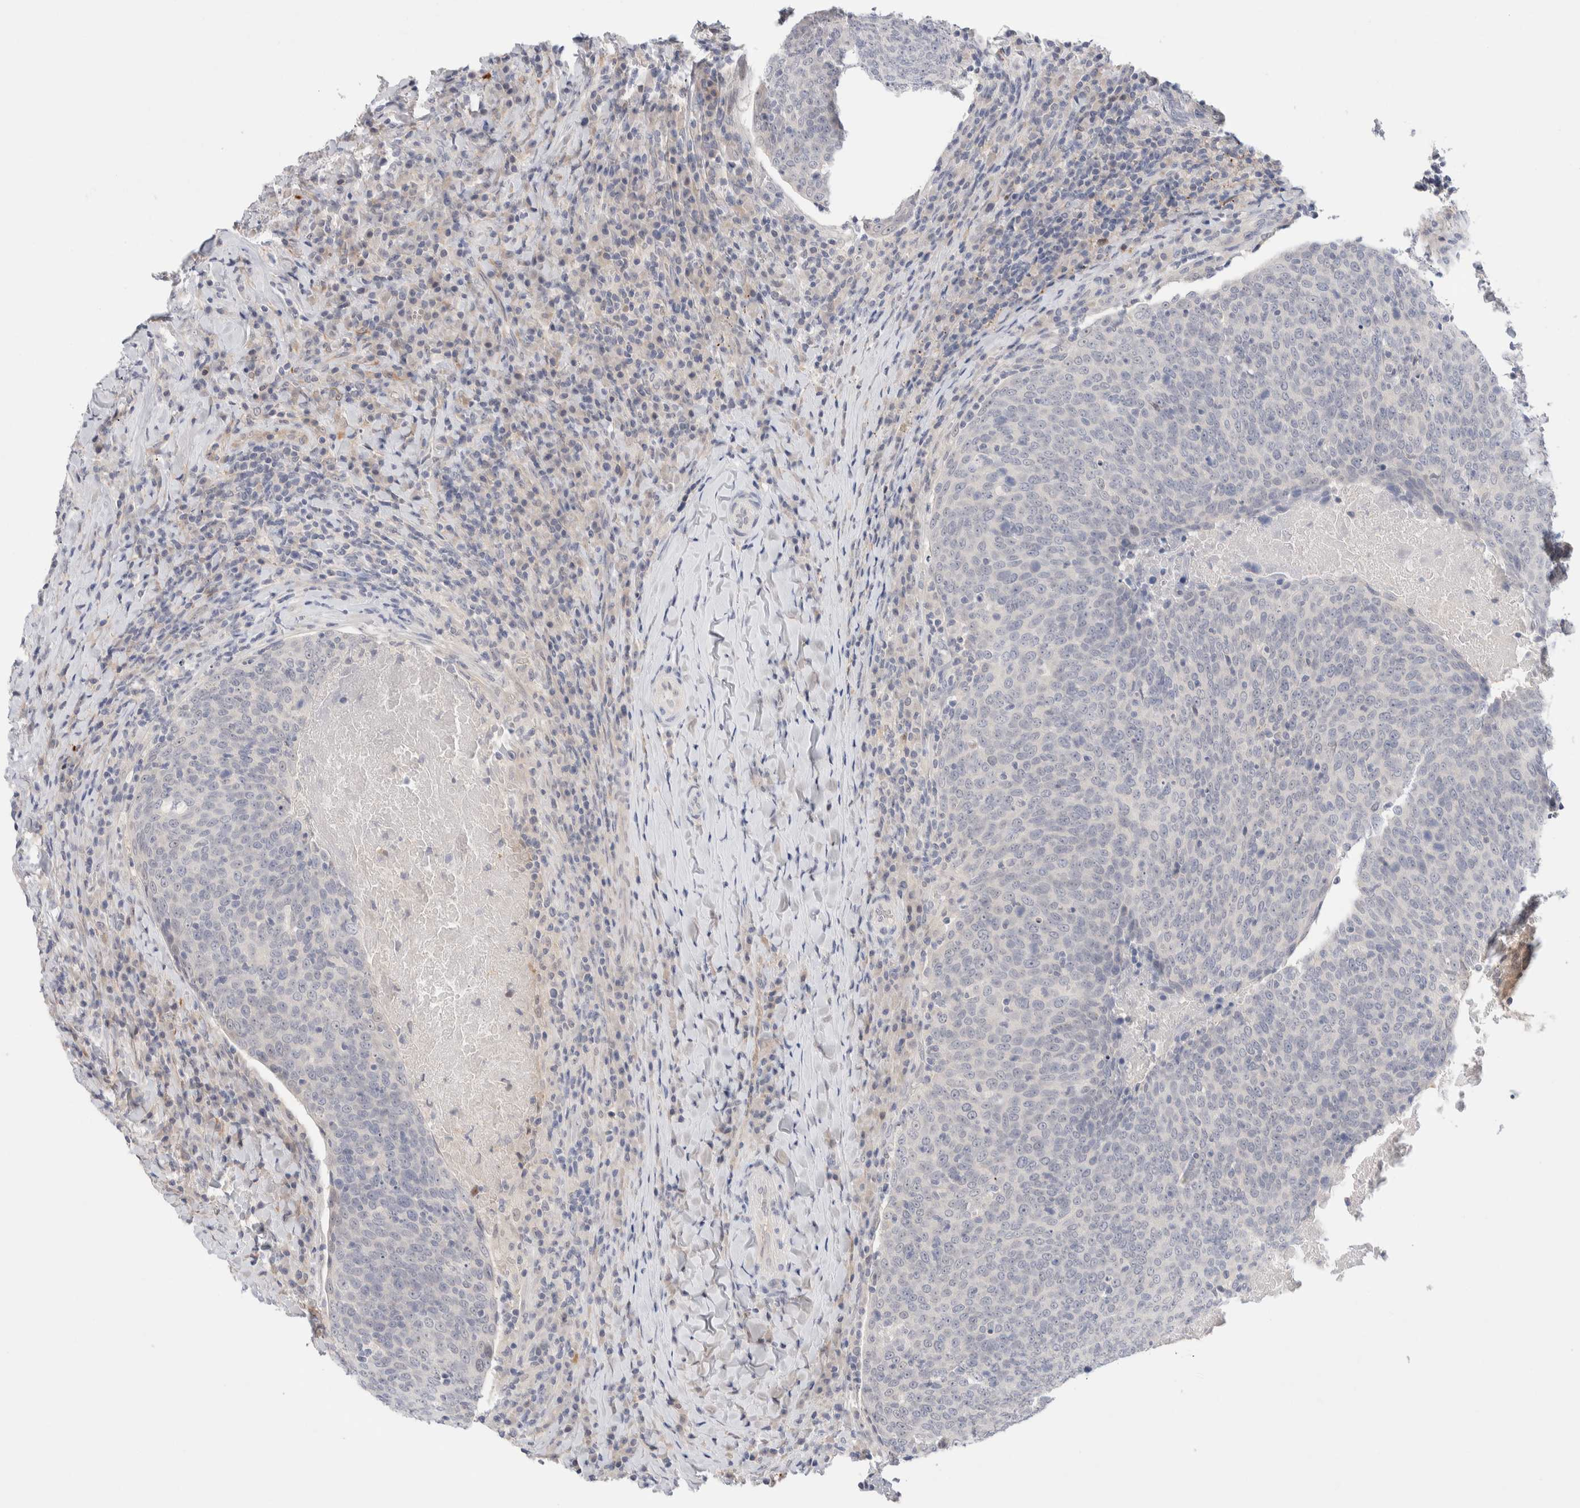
{"staining": {"intensity": "negative", "quantity": "none", "location": "none"}, "tissue": "head and neck cancer", "cell_type": "Tumor cells", "image_type": "cancer", "snomed": [{"axis": "morphology", "description": "Squamous cell carcinoma, NOS"}, {"axis": "morphology", "description": "Squamous cell carcinoma, metastatic, NOS"}, {"axis": "topography", "description": "Lymph node"}, {"axis": "topography", "description": "Head-Neck"}], "caption": "Immunohistochemistry (IHC) micrograph of neoplastic tissue: head and neck cancer (metastatic squamous cell carcinoma) stained with DAB (3,3'-diaminobenzidine) reveals no significant protein staining in tumor cells.", "gene": "DNAJB6", "patient": {"sex": "male", "age": 62}}